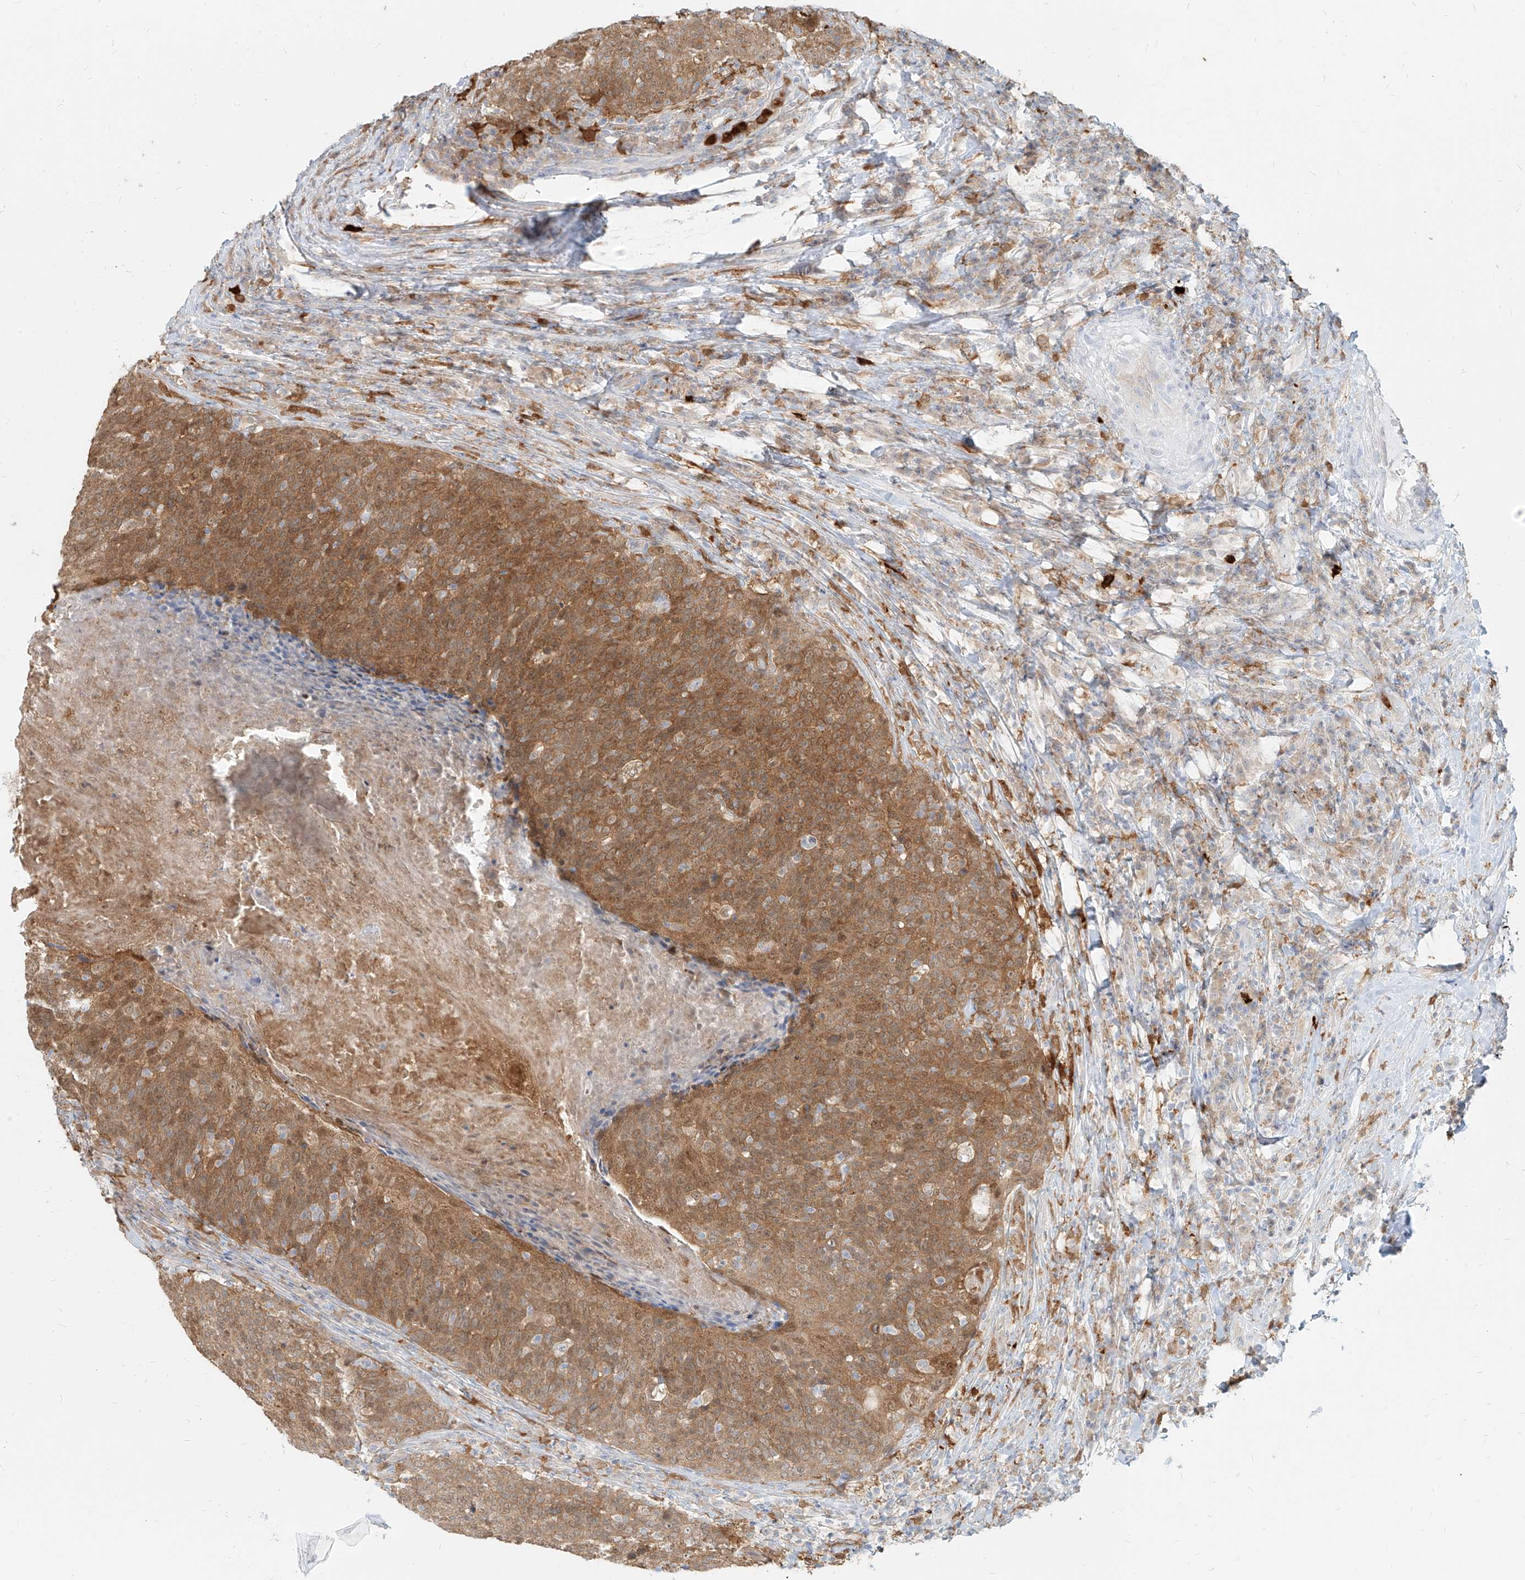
{"staining": {"intensity": "moderate", "quantity": ">75%", "location": "cytoplasmic/membranous"}, "tissue": "head and neck cancer", "cell_type": "Tumor cells", "image_type": "cancer", "snomed": [{"axis": "morphology", "description": "Squamous cell carcinoma, NOS"}, {"axis": "morphology", "description": "Squamous cell carcinoma, metastatic, NOS"}, {"axis": "topography", "description": "Lymph node"}, {"axis": "topography", "description": "Head-Neck"}], "caption": "There is medium levels of moderate cytoplasmic/membranous positivity in tumor cells of head and neck cancer (metastatic squamous cell carcinoma), as demonstrated by immunohistochemical staining (brown color).", "gene": "PGD", "patient": {"sex": "male", "age": 62}}